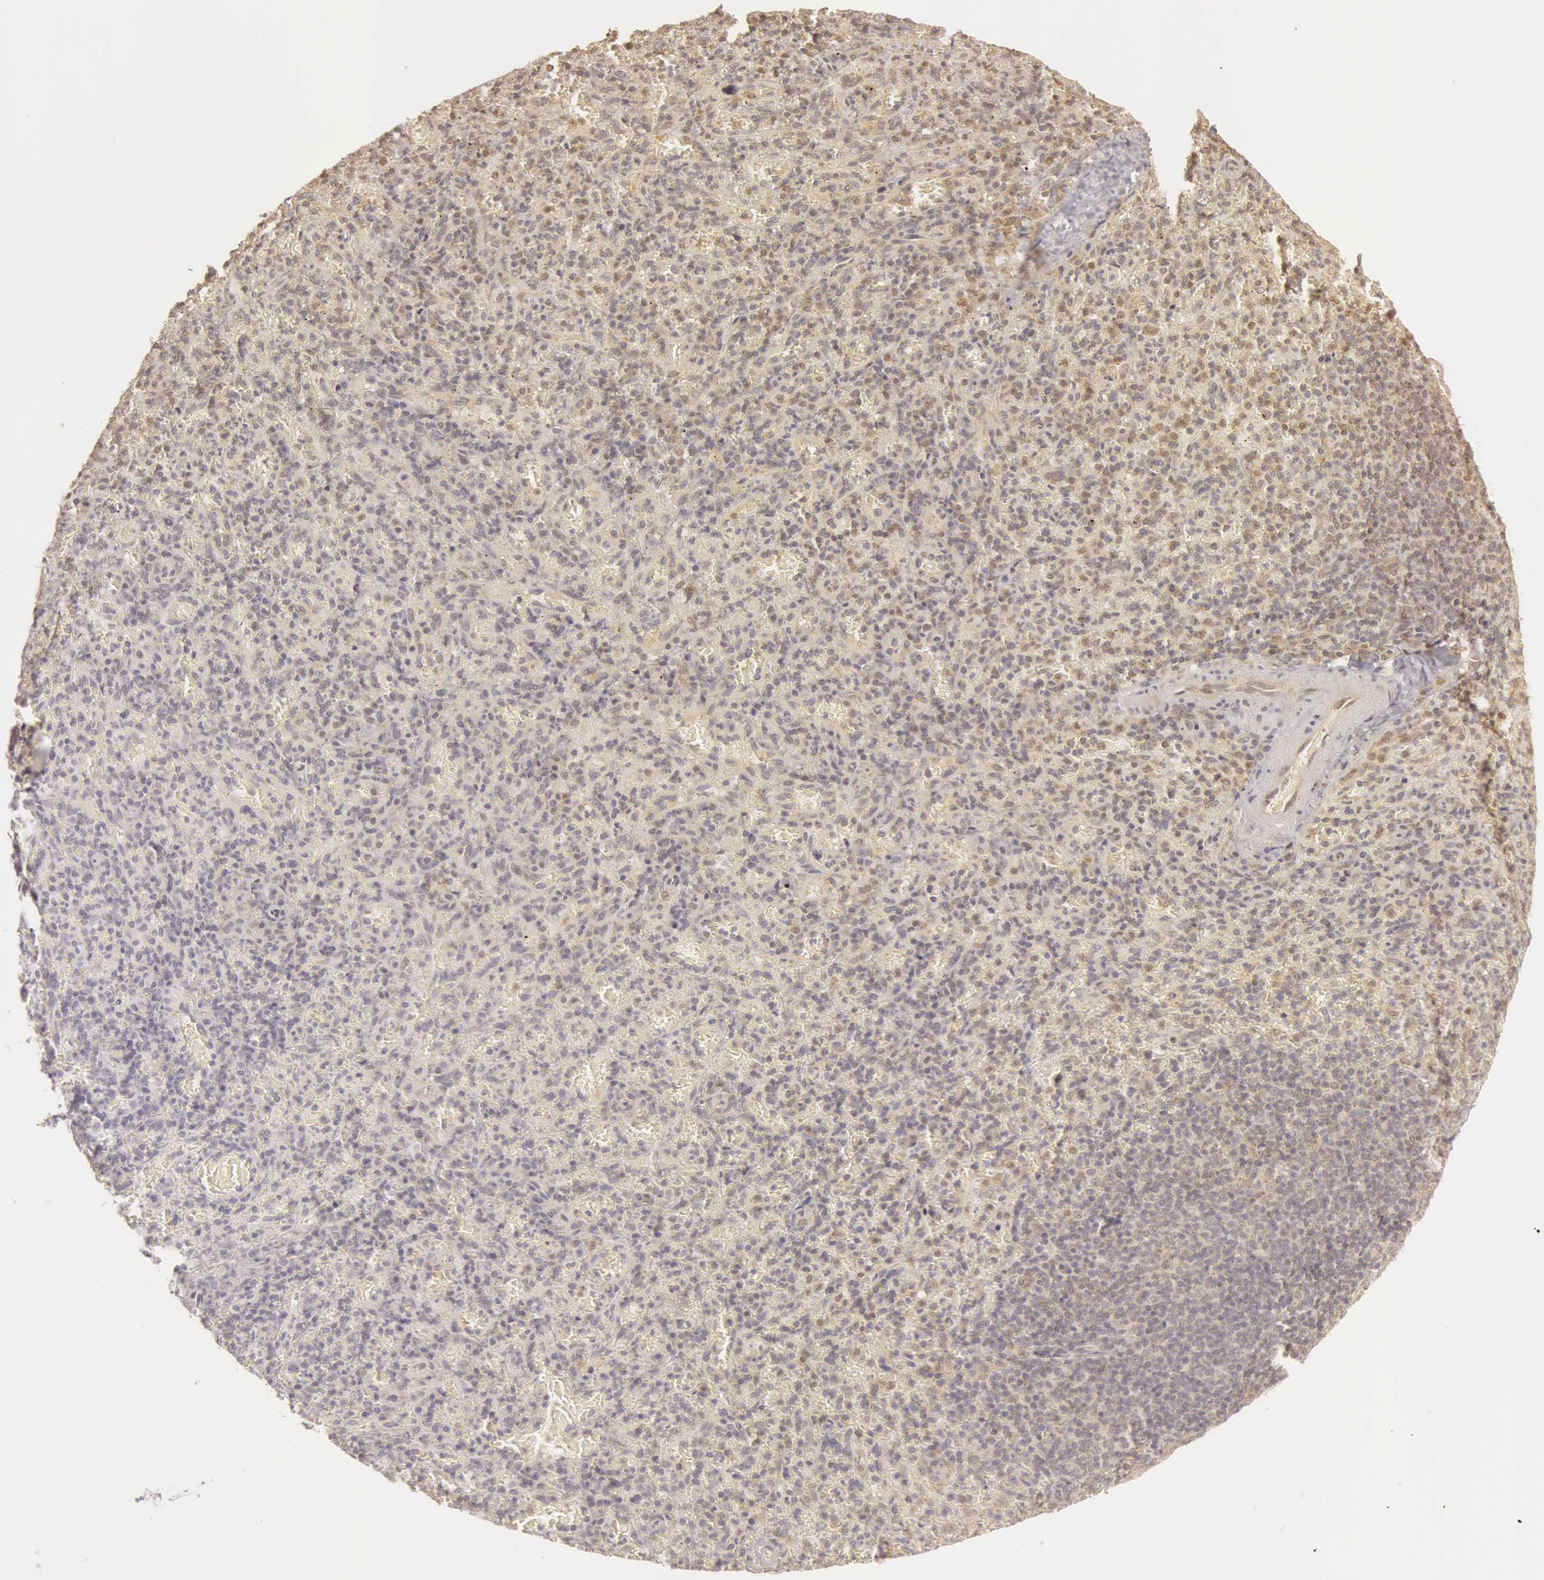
{"staining": {"intensity": "negative", "quantity": "none", "location": "none"}, "tissue": "spleen", "cell_type": "Cells in red pulp", "image_type": "normal", "snomed": [{"axis": "morphology", "description": "Normal tissue, NOS"}, {"axis": "topography", "description": "Spleen"}], "caption": "High magnification brightfield microscopy of benign spleen stained with DAB (brown) and counterstained with hematoxylin (blue): cells in red pulp show no significant positivity. Brightfield microscopy of IHC stained with DAB (brown) and hematoxylin (blue), captured at high magnification.", "gene": "OASL", "patient": {"sex": "female", "age": 50}}